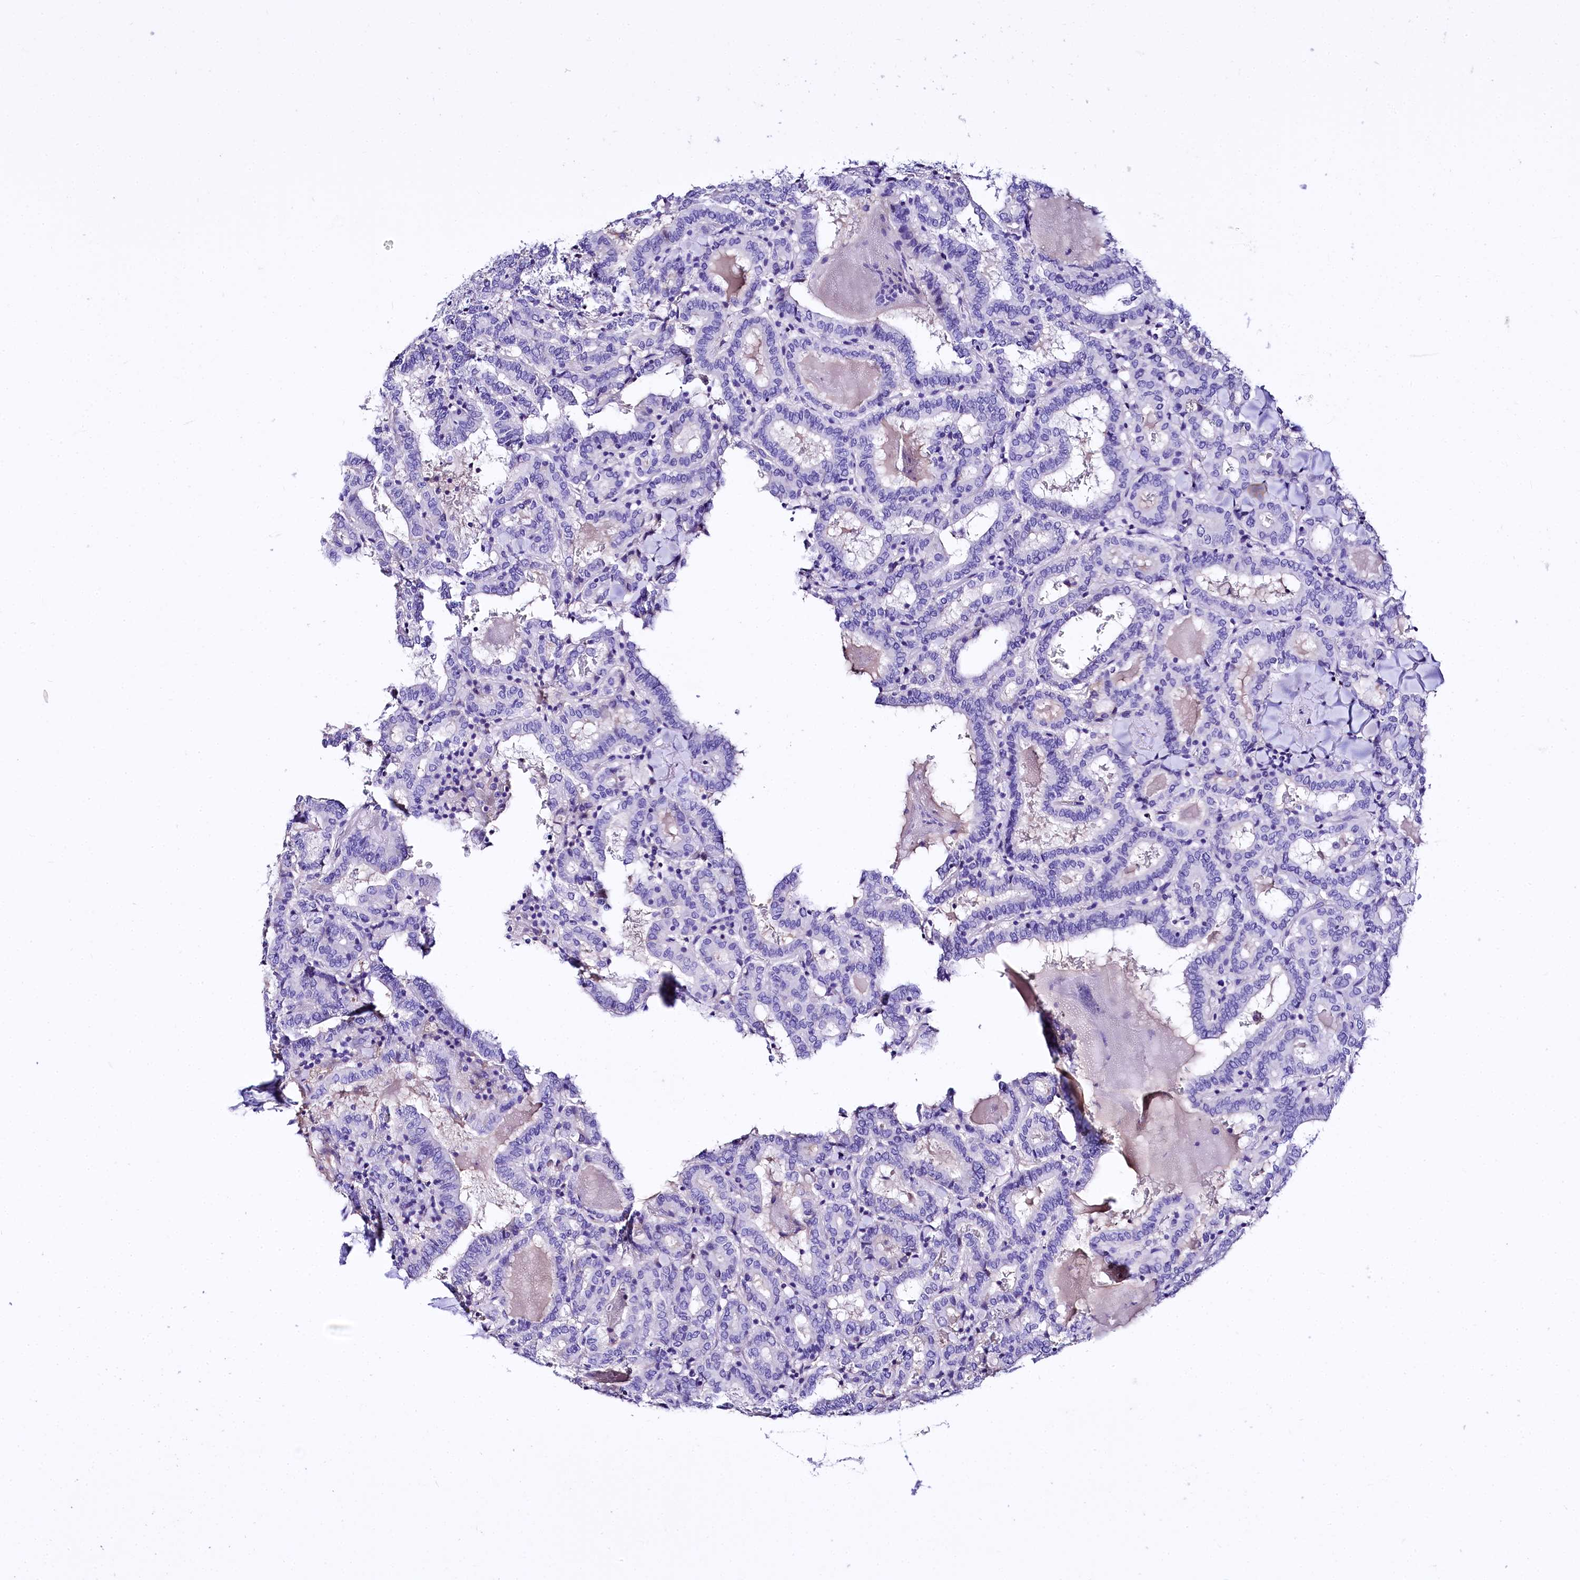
{"staining": {"intensity": "negative", "quantity": "none", "location": "none"}, "tissue": "thyroid cancer", "cell_type": "Tumor cells", "image_type": "cancer", "snomed": [{"axis": "morphology", "description": "Papillary adenocarcinoma, NOS"}, {"axis": "topography", "description": "Thyroid gland"}], "caption": "High power microscopy histopathology image of an IHC photomicrograph of thyroid cancer (papillary adenocarcinoma), revealing no significant staining in tumor cells. The staining was performed using DAB (3,3'-diaminobenzidine) to visualize the protein expression in brown, while the nuclei were stained in blue with hematoxylin (Magnification: 20x).", "gene": "A2ML1", "patient": {"sex": "female", "age": 72}}